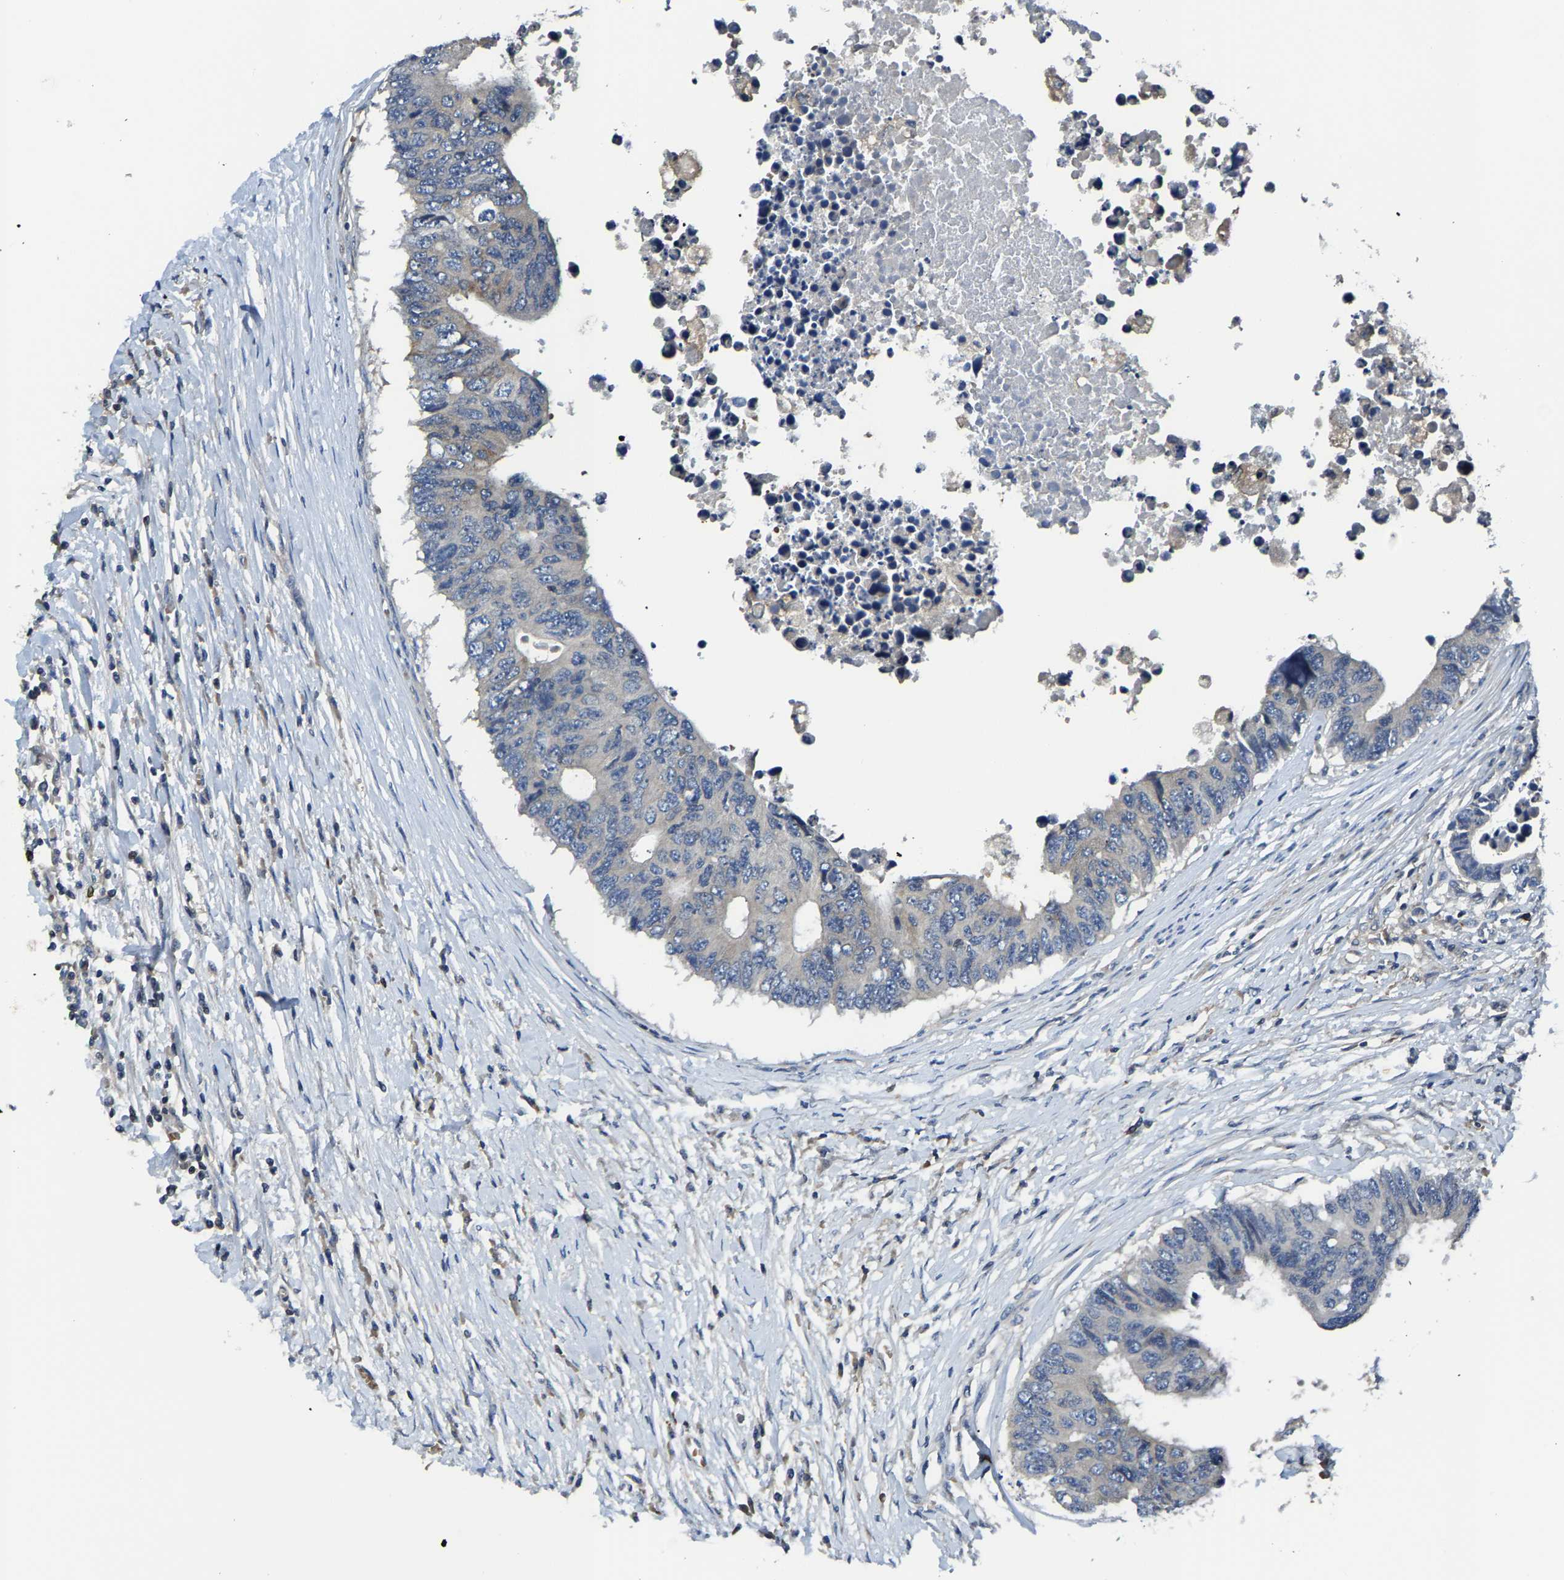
{"staining": {"intensity": "weak", "quantity": "<25%", "location": "cytoplasmic/membranous"}, "tissue": "colorectal cancer", "cell_type": "Tumor cells", "image_type": "cancer", "snomed": [{"axis": "morphology", "description": "Adenocarcinoma, NOS"}, {"axis": "topography", "description": "Rectum"}], "caption": "Immunohistochemical staining of human colorectal adenocarcinoma displays no significant positivity in tumor cells. (DAB (3,3'-diaminobenzidine) immunohistochemistry, high magnification).", "gene": "AGBL3", "patient": {"sex": "male", "age": 84}}